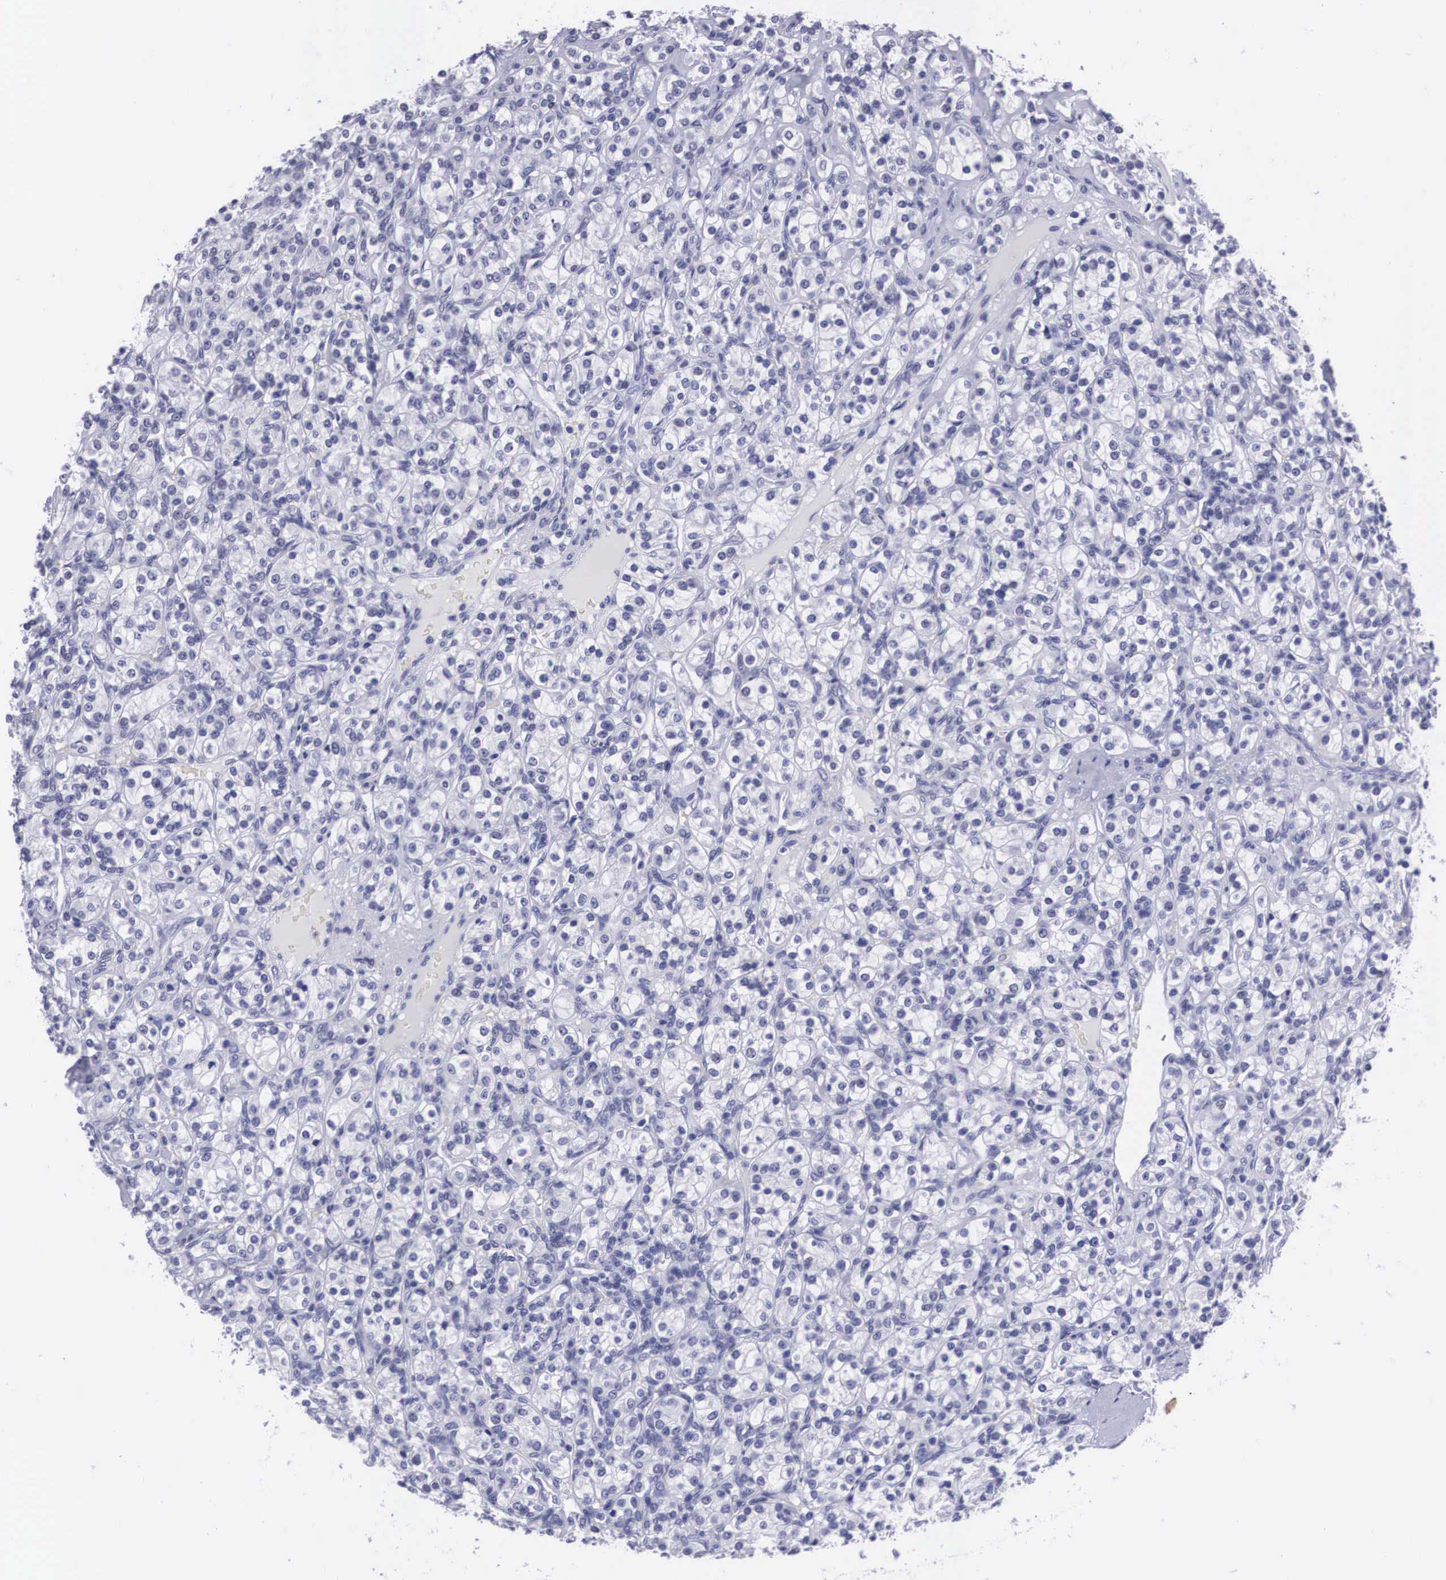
{"staining": {"intensity": "negative", "quantity": "none", "location": "none"}, "tissue": "renal cancer", "cell_type": "Tumor cells", "image_type": "cancer", "snomed": [{"axis": "morphology", "description": "Adenocarcinoma, NOS"}, {"axis": "topography", "description": "Kidney"}], "caption": "The micrograph demonstrates no staining of tumor cells in renal cancer (adenocarcinoma).", "gene": "C22orf31", "patient": {"sex": "male", "age": 77}}